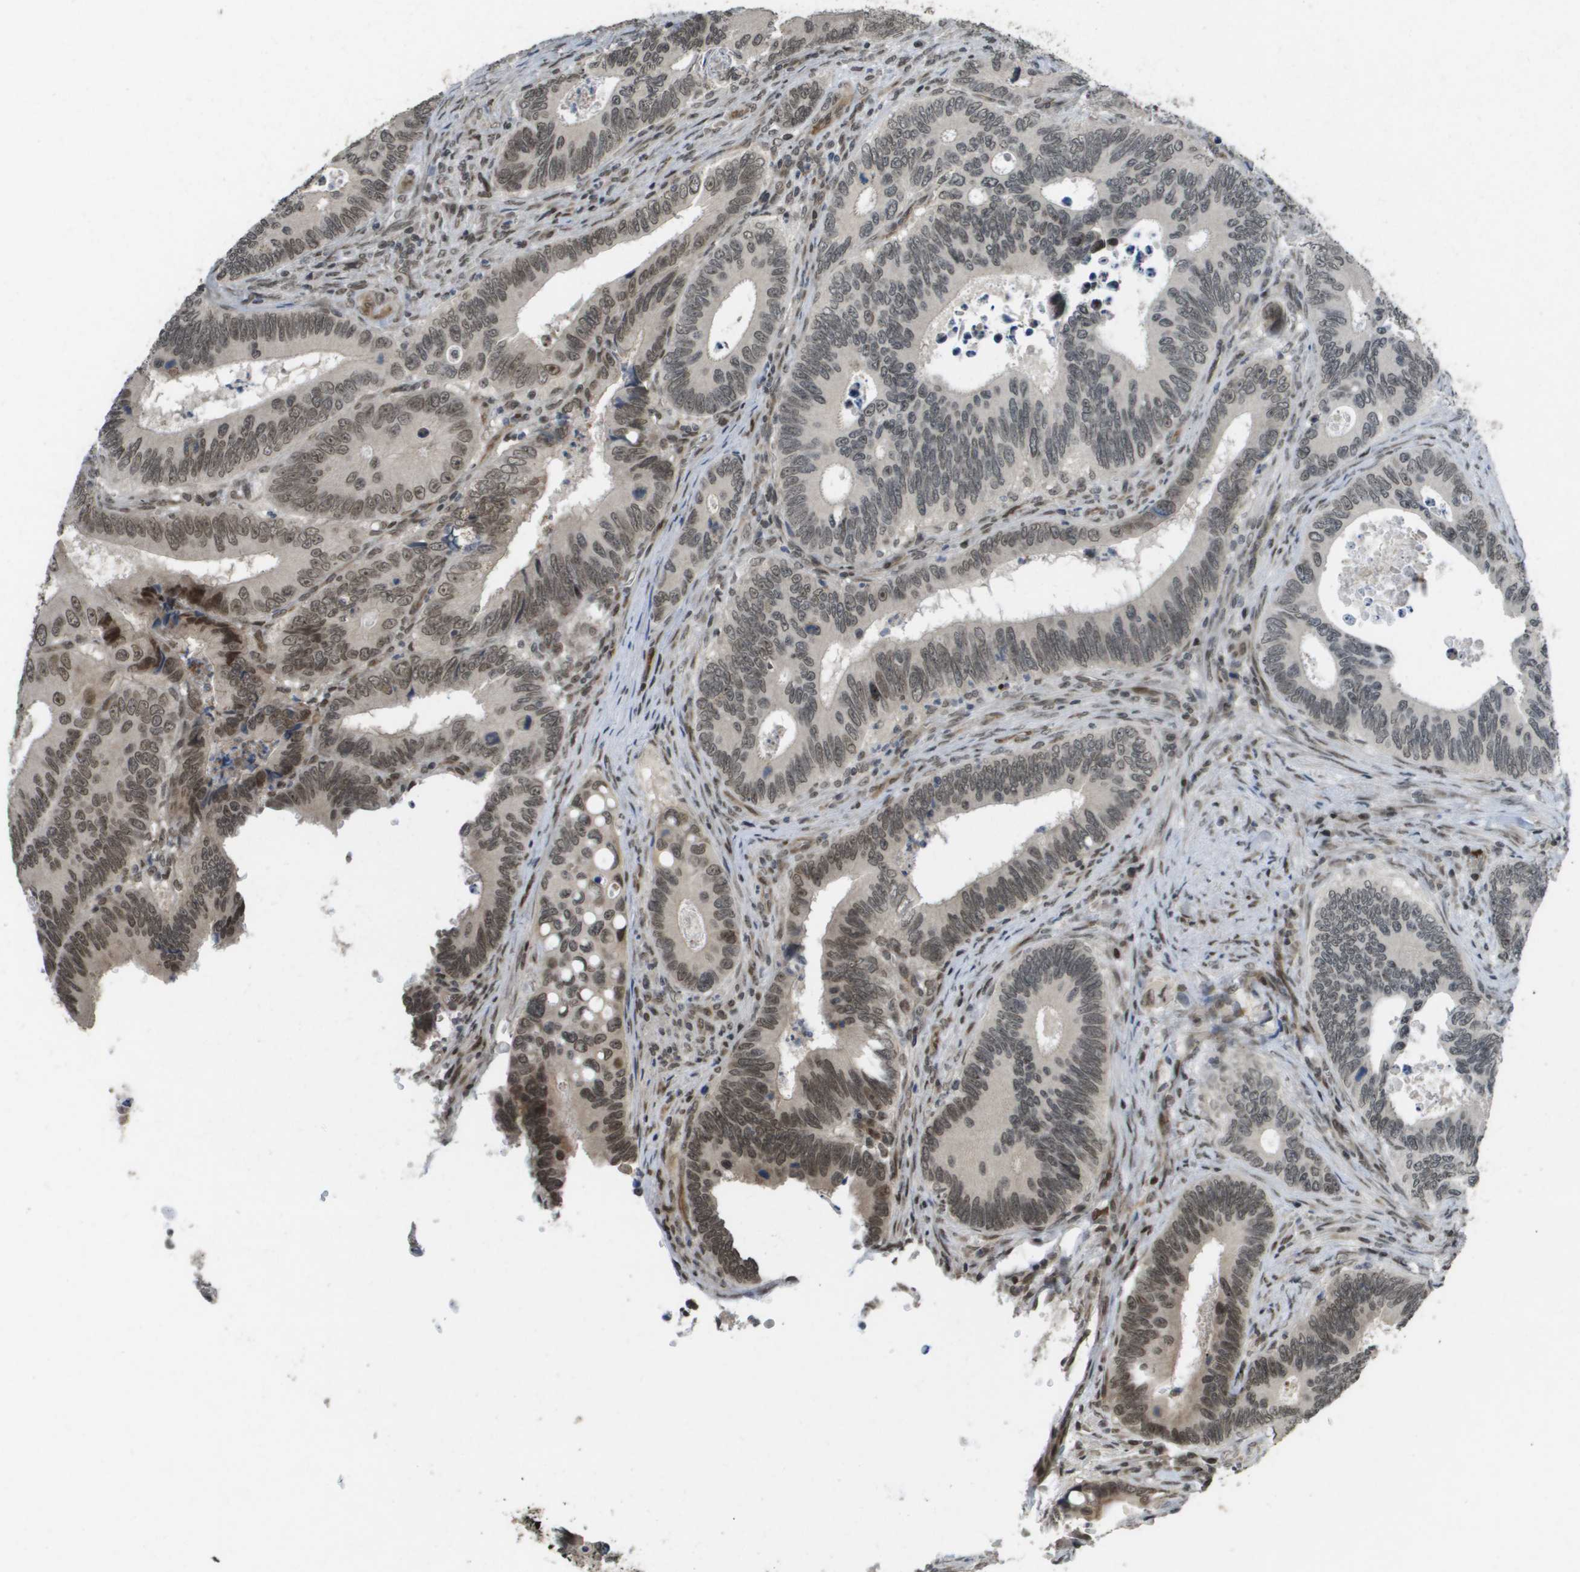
{"staining": {"intensity": "weak", "quantity": "25%-75%", "location": "nuclear"}, "tissue": "colorectal cancer", "cell_type": "Tumor cells", "image_type": "cancer", "snomed": [{"axis": "morphology", "description": "Inflammation, NOS"}, {"axis": "morphology", "description": "Adenocarcinoma, NOS"}, {"axis": "topography", "description": "Colon"}], "caption": "Colorectal cancer stained with a protein marker demonstrates weak staining in tumor cells.", "gene": "KAT5", "patient": {"sex": "male", "age": 72}}